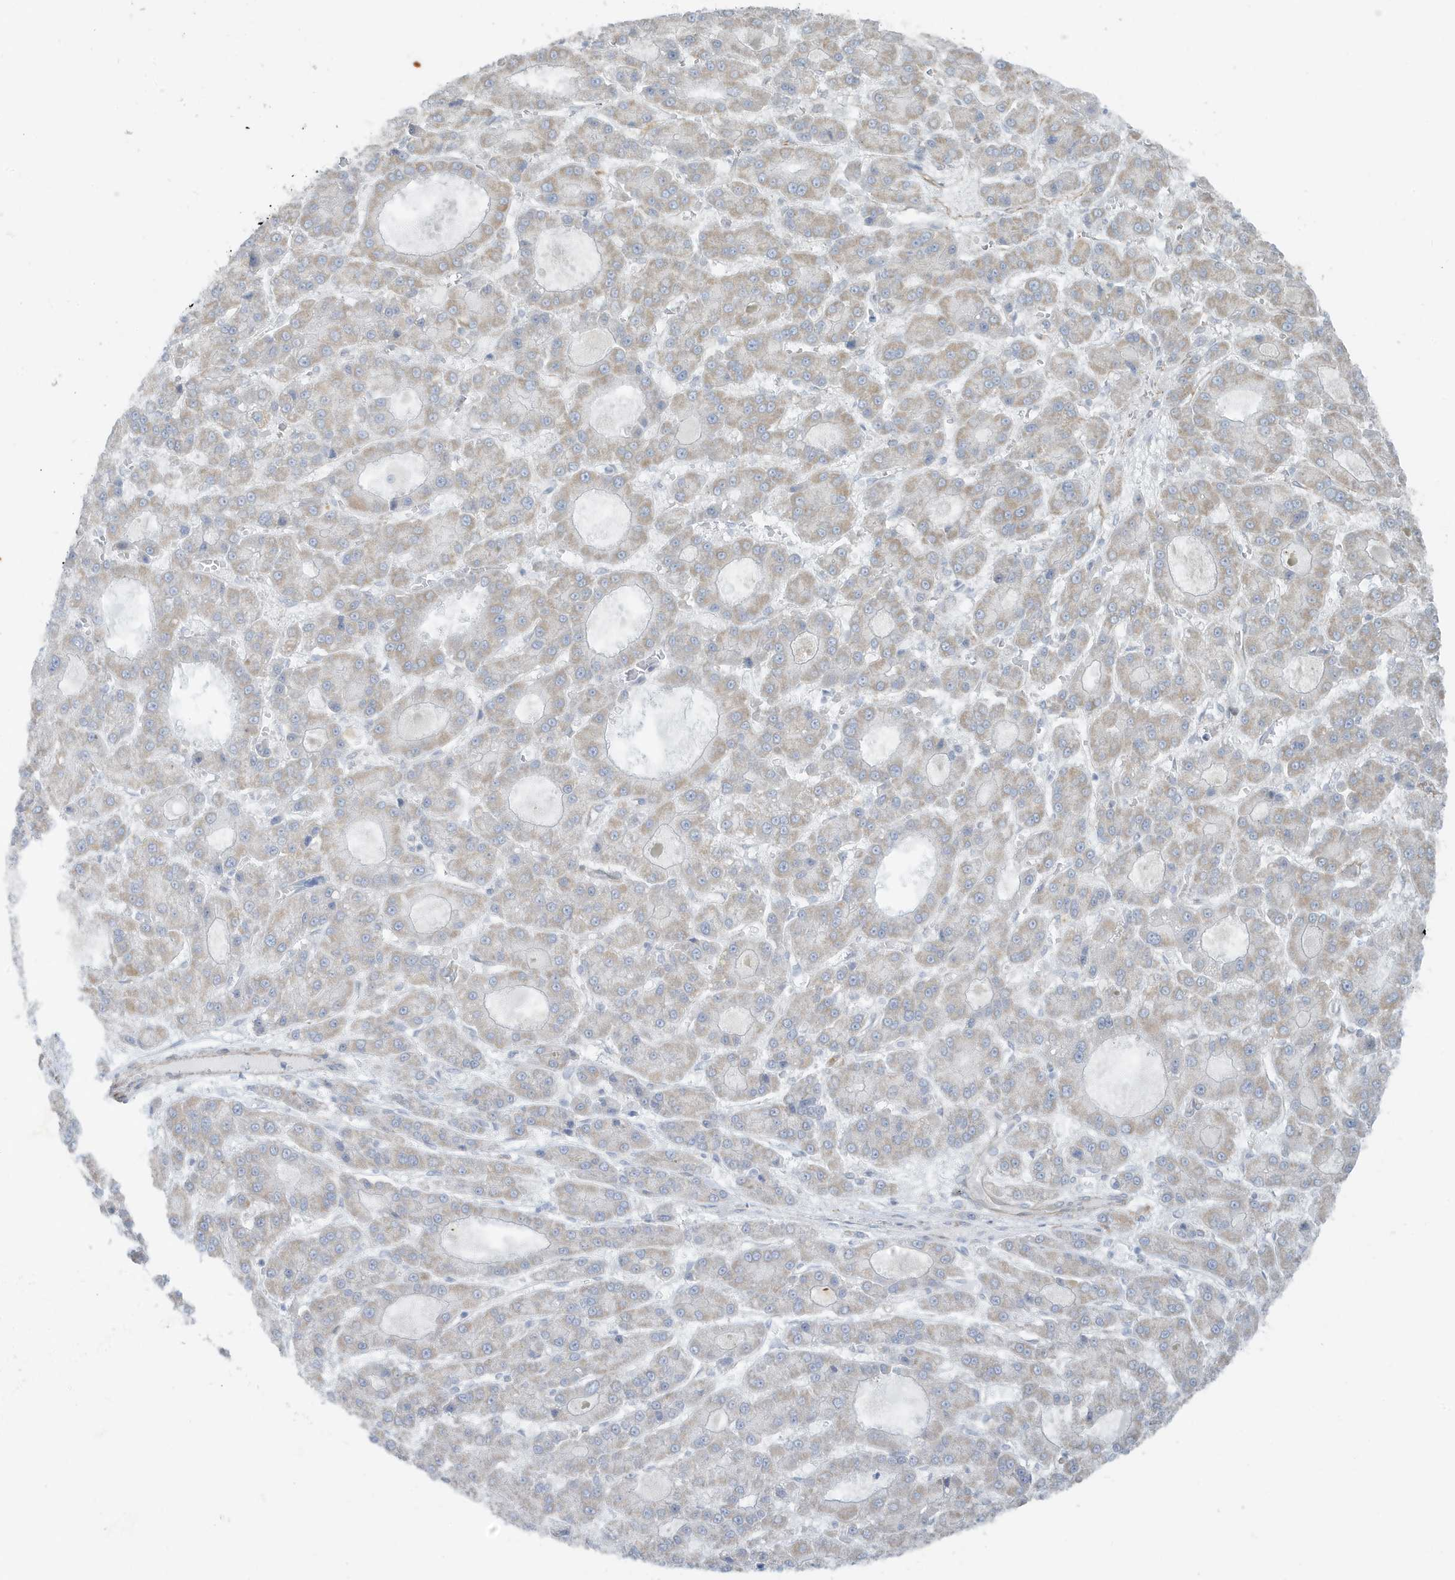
{"staining": {"intensity": "weak", "quantity": "25%-75%", "location": "cytoplasmic/membranous"}, "tissue": "liver cancer", "cell_type": "Tumor cells", "image_type": "cancer", "snomed": [{"axis": "morphology", "description": "Carcinoma, Hepatocellular, NOS"}, {"axis": "topography", "description": "Liver"}], "caption": "Human liver cancer stained with a brown dye displays weak cytoplasmic/membranous positive positivity in about 25%-75% of tumor cells.", "gene": "CHCHD4", "patient": {"sex": "male", "age": 70}}